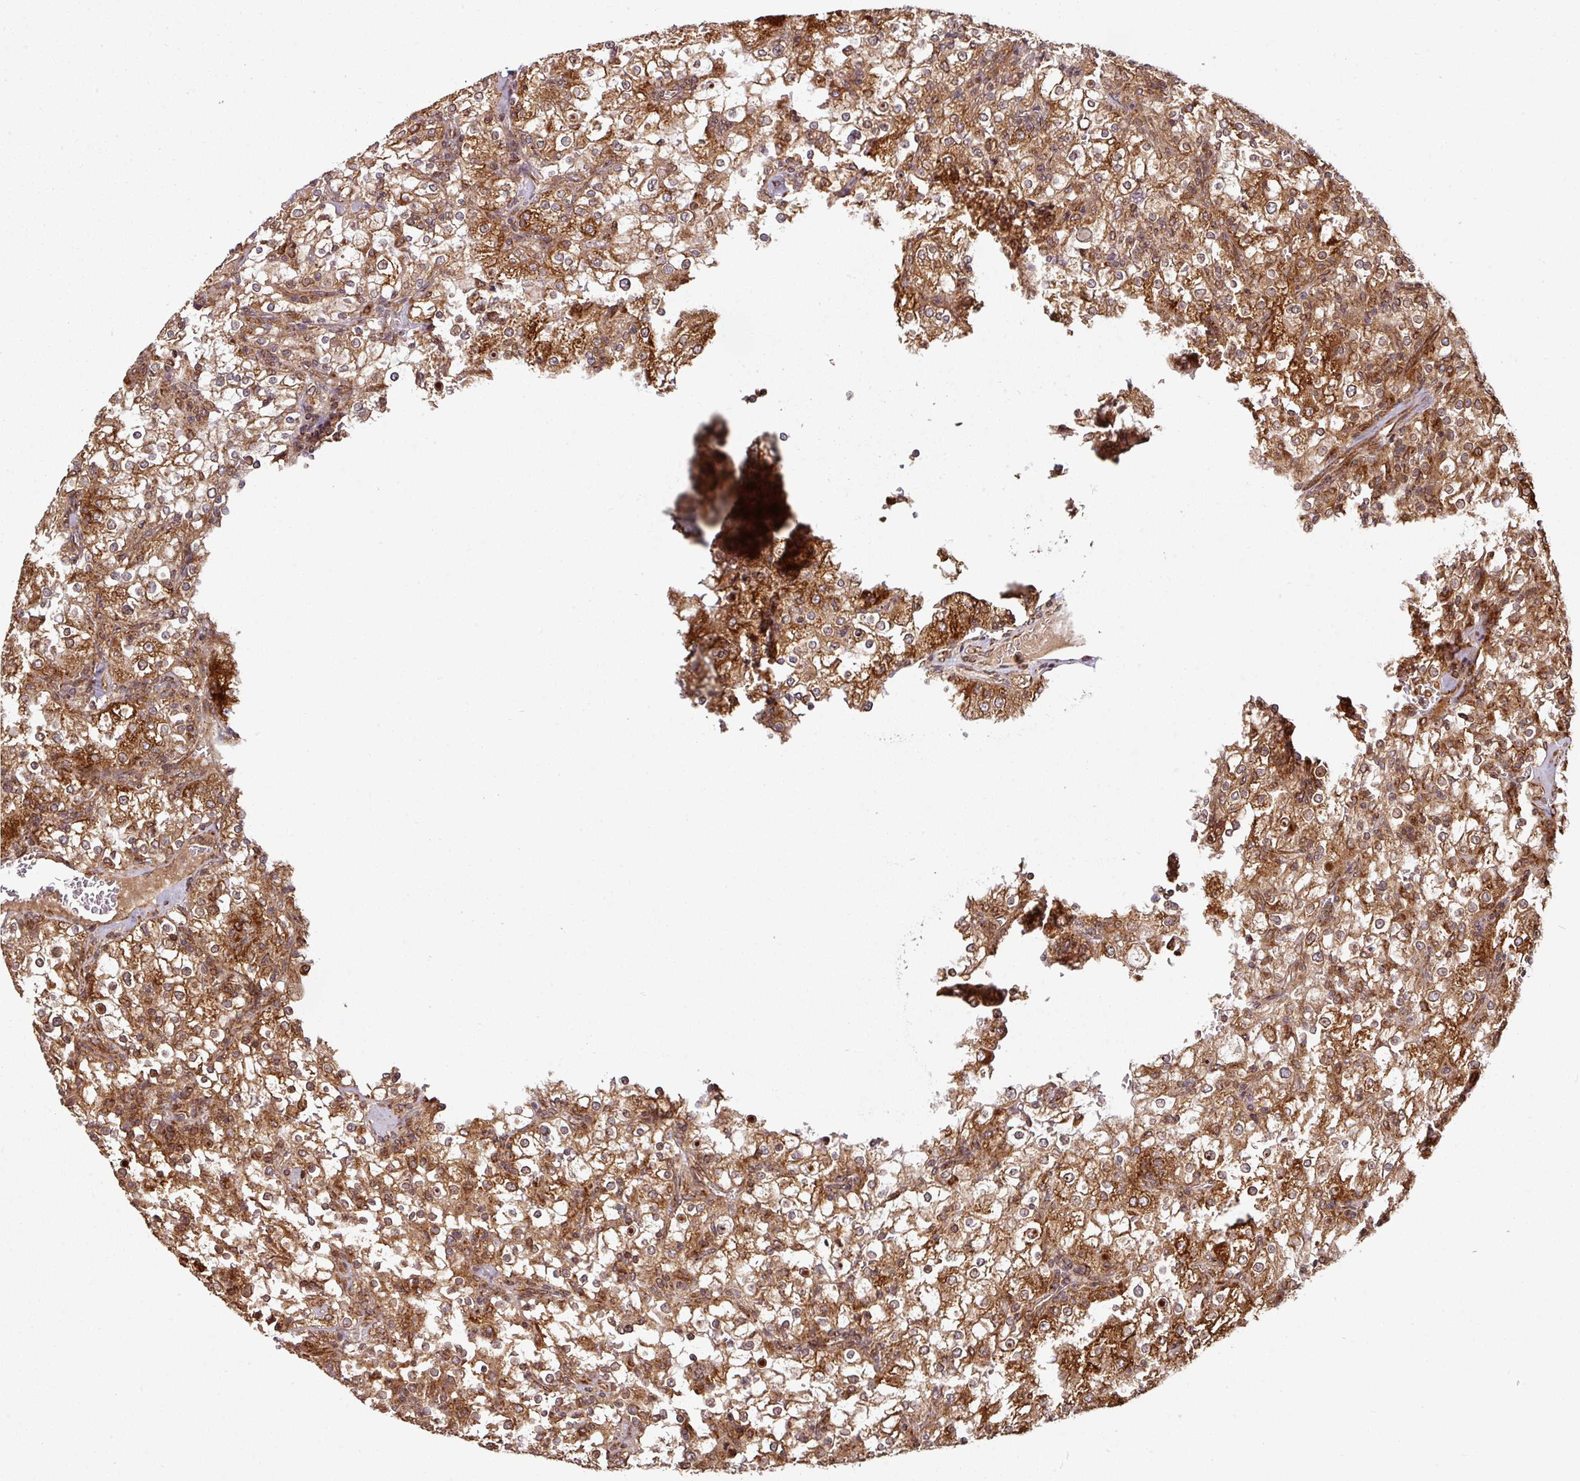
{"staining": {"intensity": "strong", "quantity": ">75%", "location": "cytoplasmic/membranous"}, "tissue": "renal cancer", "cell_type": "Tumor cells", "image_type": "cancer", "snomed": [{"axis": "morphology", "description": "Adenocarcinoma, NOS"}, {"axis": "topography", "description": "Kidney"}], "caption": "Protein expression analysis of renal cancer demonstrates strong cytoplasmic/membranous positivity in about >75% of tumor cells. The staining was performed using DAB (3,3'-diaminobenzidine), with brown indicating positive protein expression. Nuclei are stained blue with hematoxylin.", "gene": "TRAP1", "patient": {"sex": "female", "age": 74}}